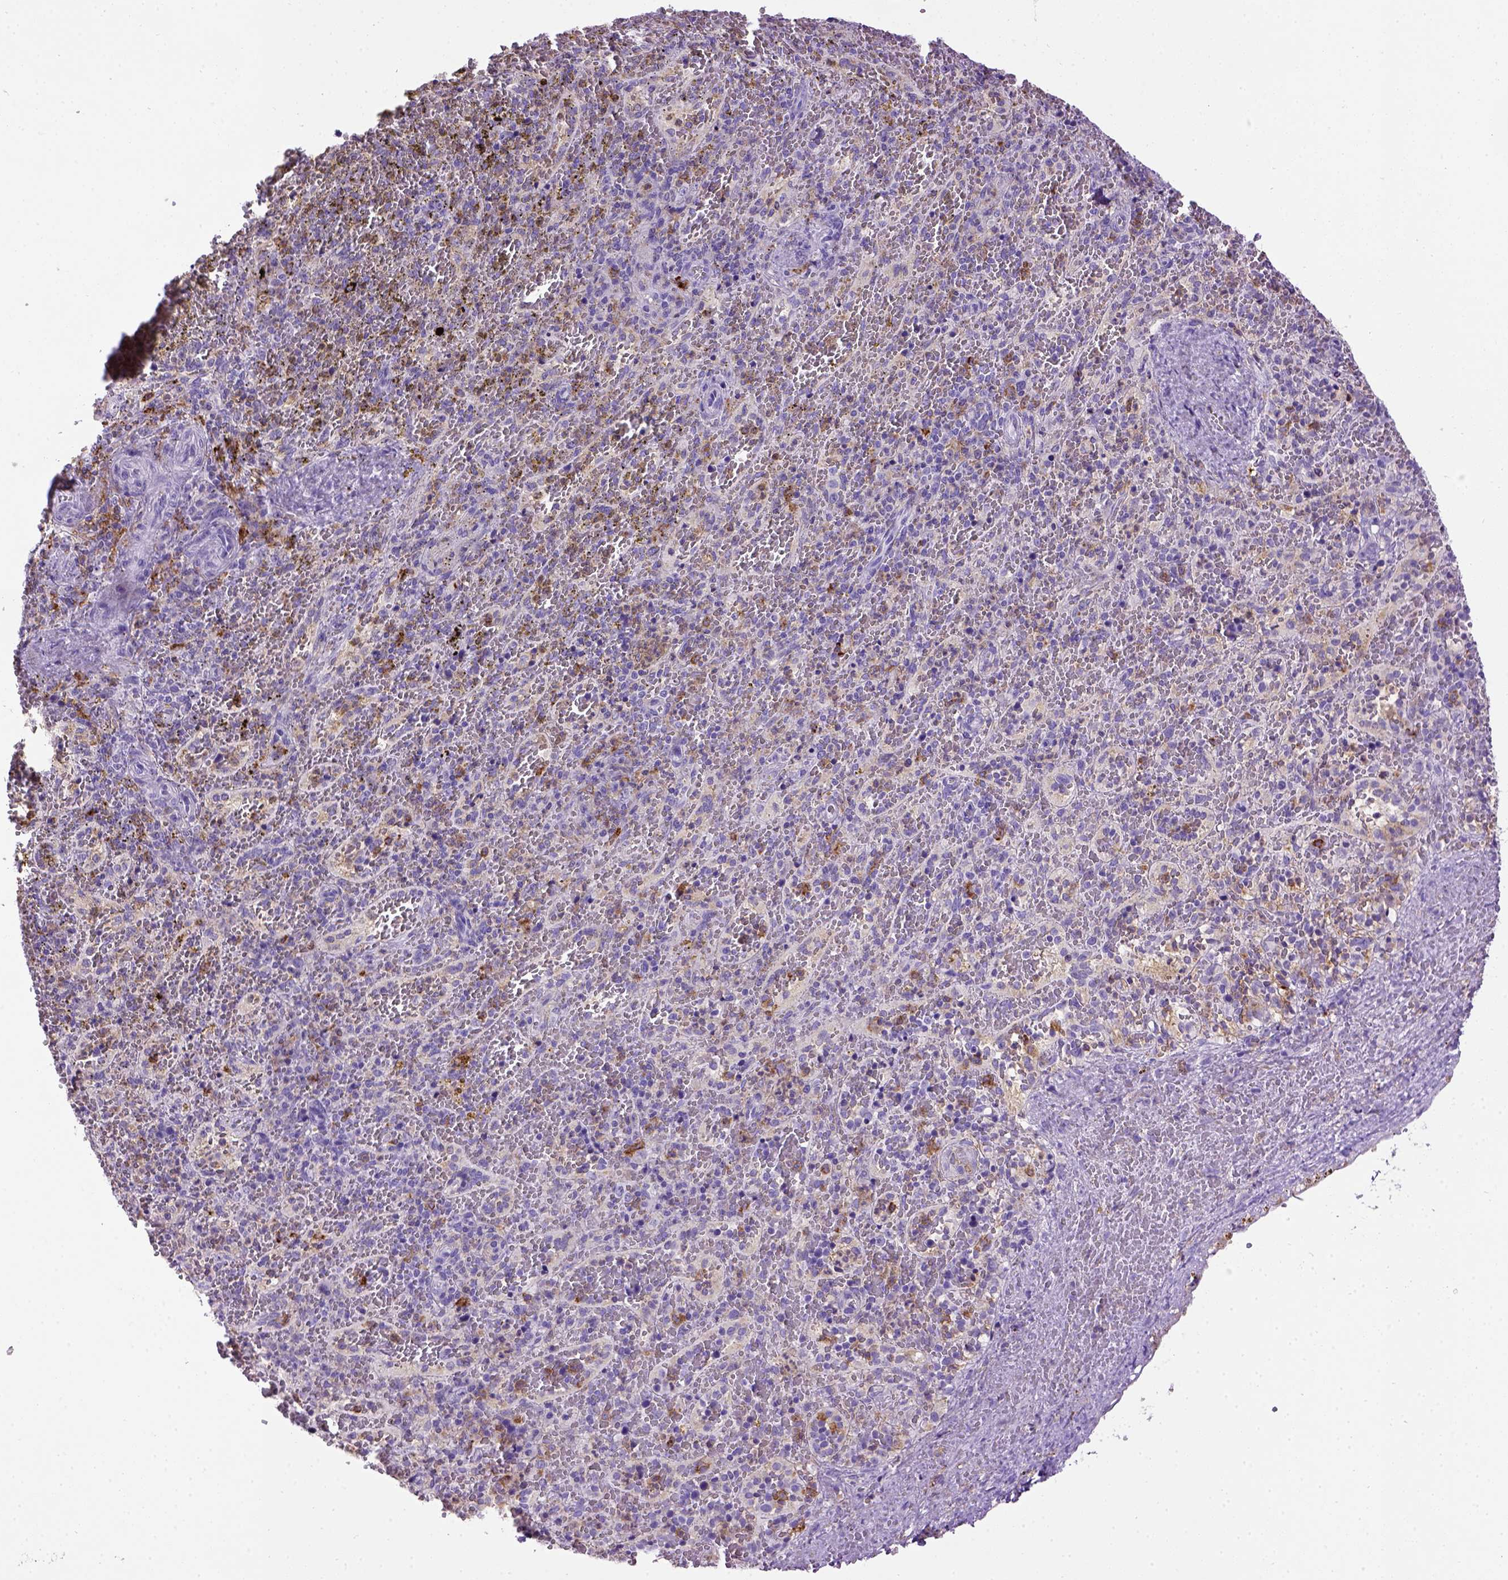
{"staining": {"intensity": "strong", "quantity": "<25%", "location": "cytoplasmic/membranous"}, "tissue": "spleen", "cell_type": "Cells in red pulp", "image_type": "normal", "snomed": [{"axis": "morphology", "description": "Normal tissue, NOS"}, {"axis": "topography", "description": "Spleen"}], "caption": "Spleen stained with IHC exhibits strong cytoplasmic/membranous positivity in approximately <25% of cells in red pulp. The staining is performed using DAB (3,3'-diaminobenzidine) brown chromogen to label protein expression. The nuclei are counter-stained blue using hematoxylin.", "gene": "ITGAX", "patient": {"sex": "female", "age": 50}}